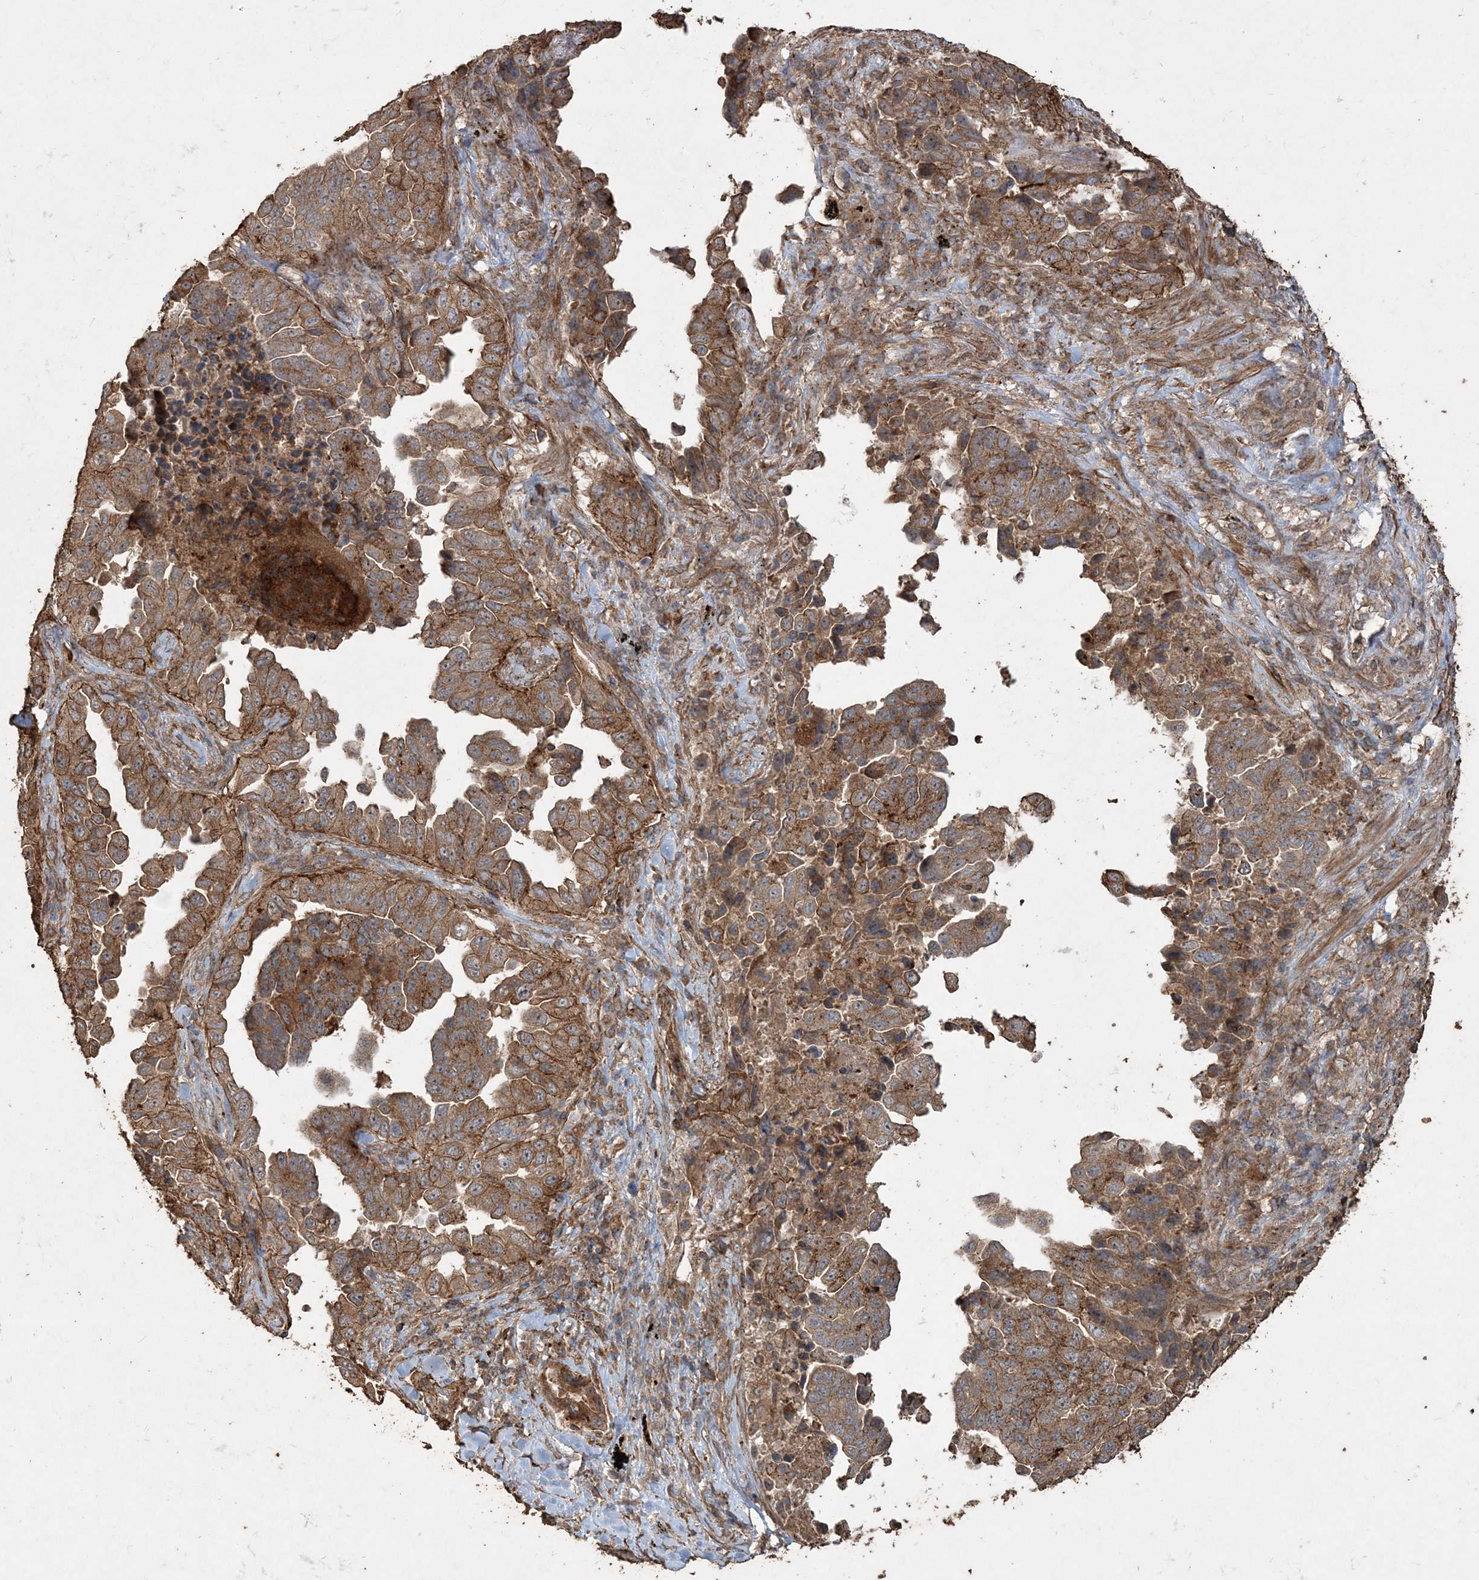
{"staining": {"intensity": "moderate", "quantity": ">75%", "location": "cytoplasmic/membranous"}, "tissue": "lung cancer", "cell_type": "Tumor cells", "image_type": "cancer", "snomed": [{"axis": "morphology", "description": "Adenocarcinoma, NOS"}, {"axis": "topography", "description": "Lung"}], "caption": "Immunohistochemistry (IHC) (DAB) staining of adenocarcinoma (lung) displays moderate cytoplasmic/membranous protein positivity in about >75% of tumor cells. The staining was performed using DAB (3,3'-diaminobenzidine), with brown indicating positive protein expression. Nuclei are stained blue with hematoxylin.", "gene": "TTC7A", "patient": {"sex": "female", "age": 51}}